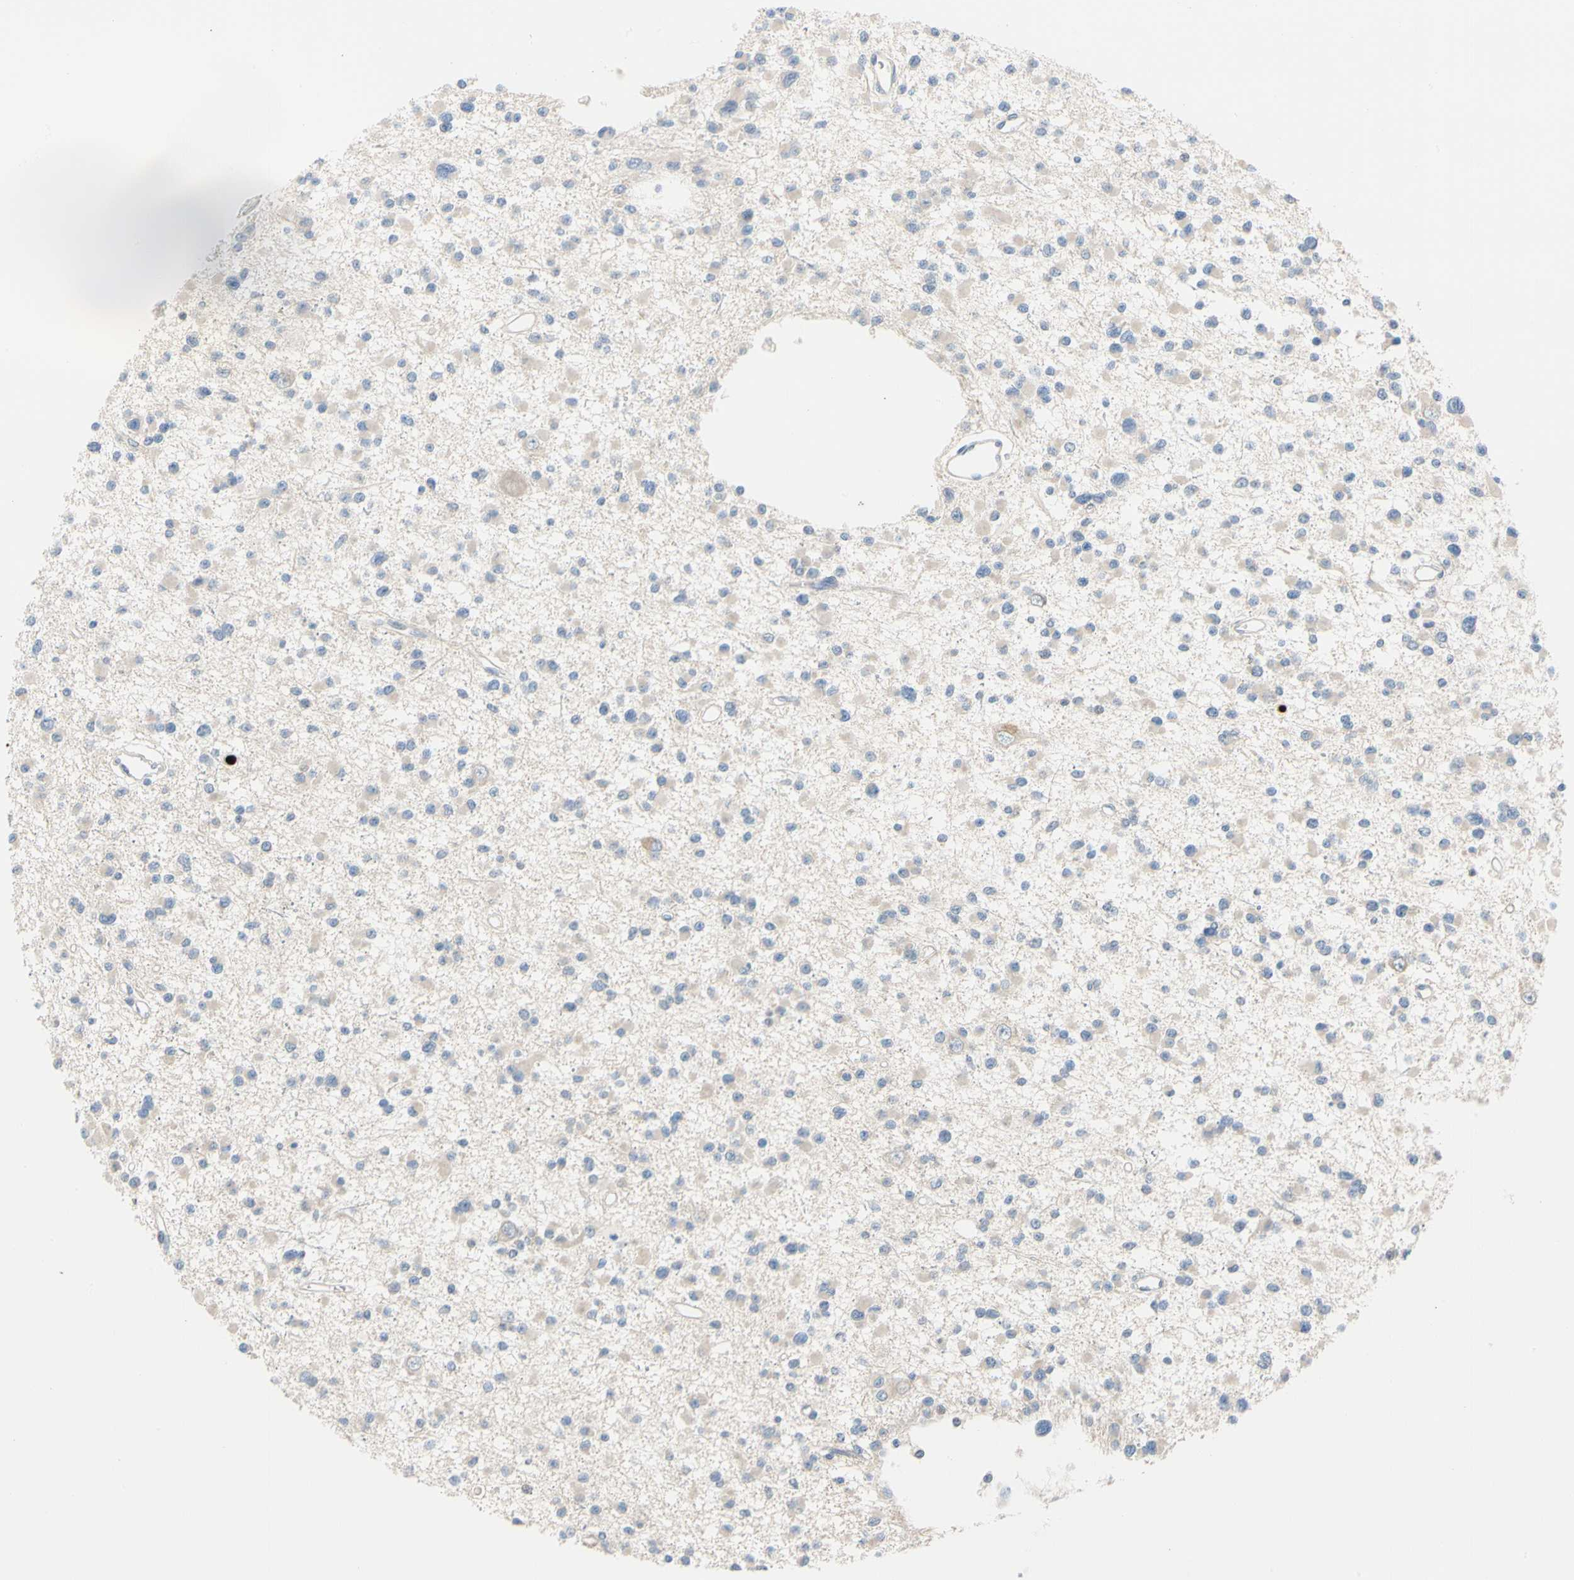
{"staining": {"intensity": "weak", "quantity": "<25%", "location": "cytoplasmic/membranous"}, "tissue": "glioma", "cell_type": "Tumor cells", "image_type": "cancer", "snomed": [{"axis": "morphology", "description": "Glioma, malignant, Low grade"}, {"axis": "topography", "description": "Brain"}], "caption": "Immunohistochemistry (IHC) of glioma reveals no expression in tumor cells.", "gene": "TRAF5", "patient": {"sex": "female", "age": 22}}